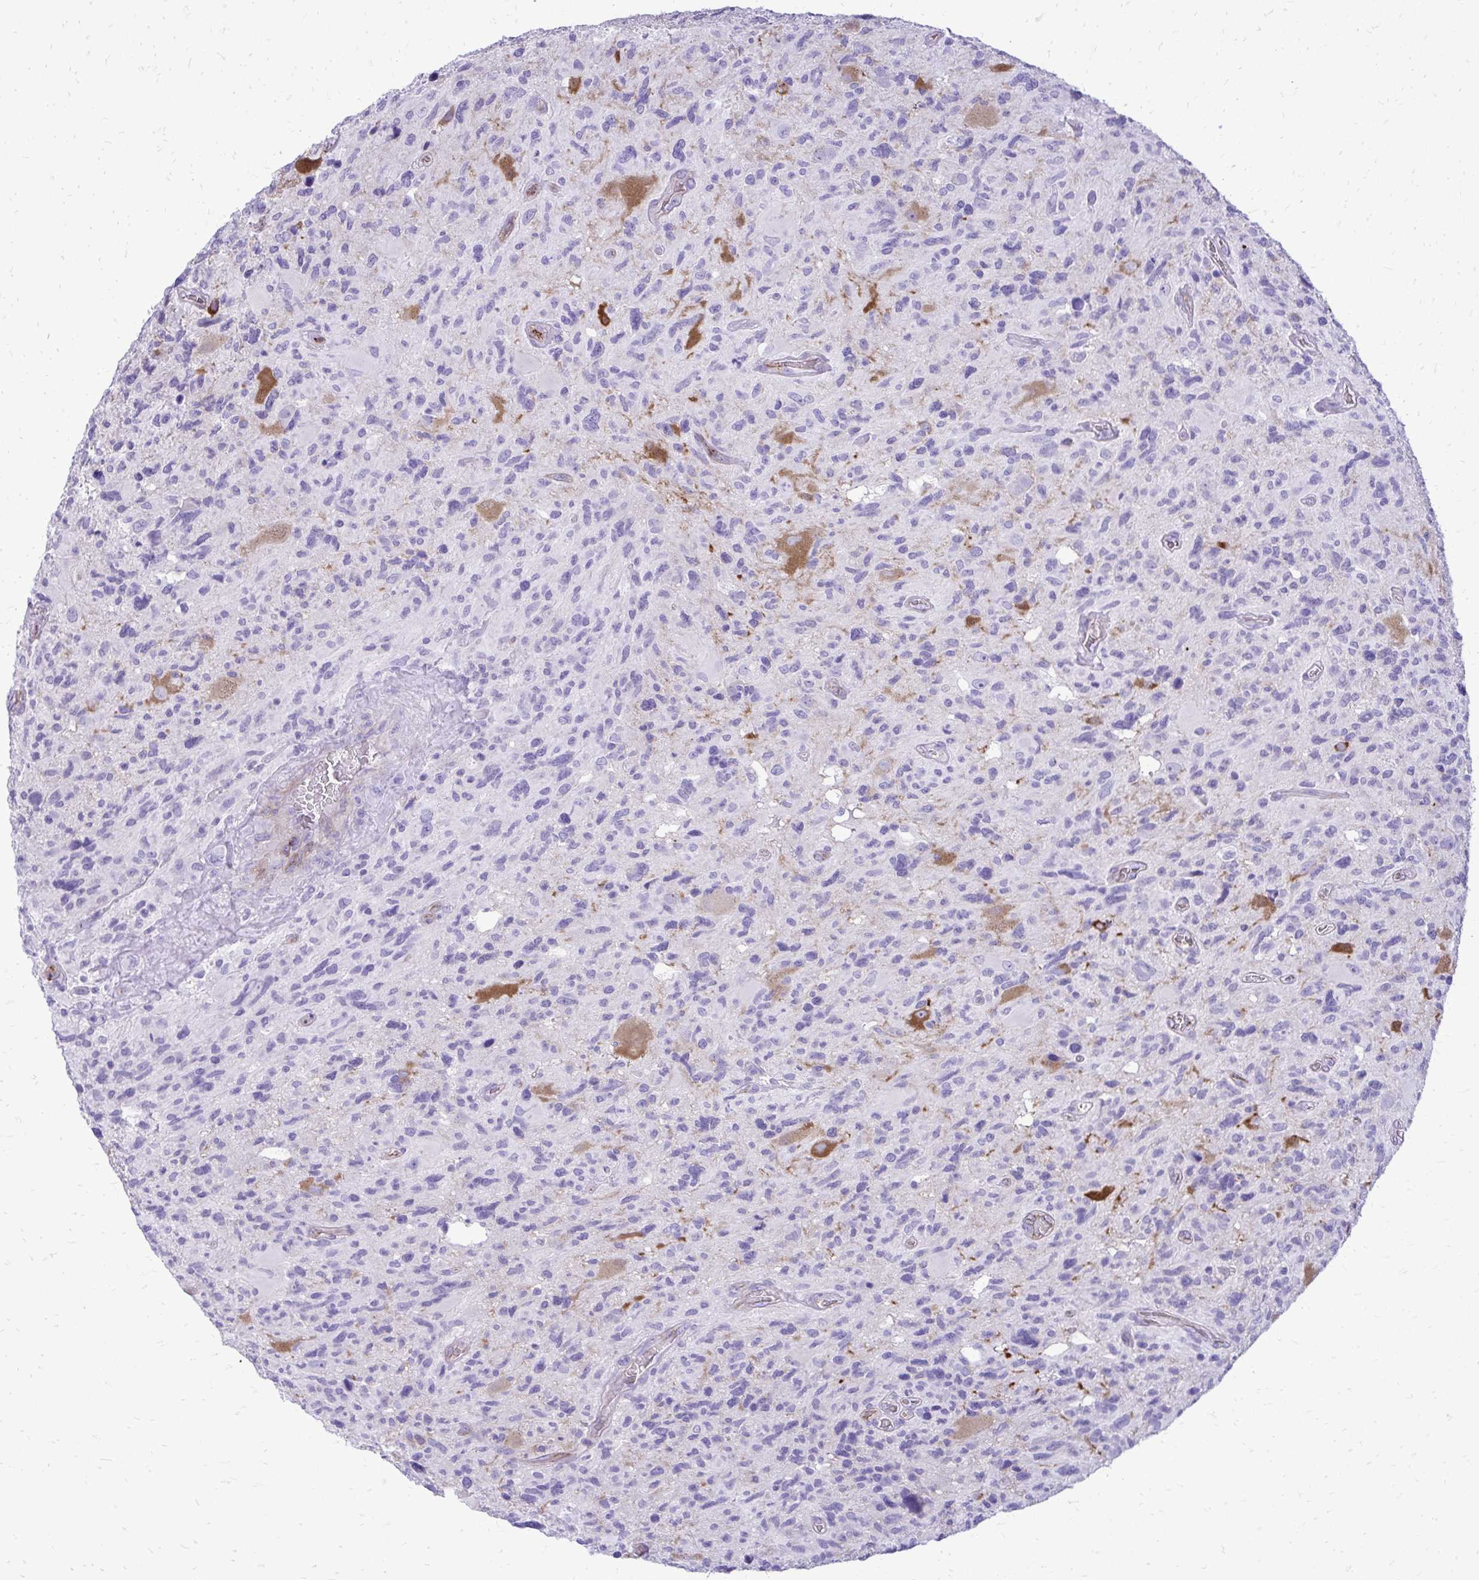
{"staining": {"intensity": "moderate", "quantity": "<25%", "location": "cytoplasmic/membranous"}, "tissue": "glioma", "cell_type": "Tumor cells", "image_type": "cancer", "snomed": [{"axis": "morphology", "description": "Glioma, malignant, High grade"}, {"axis": "topography", "description": "Brain"}], "caption": "There is low levels of moderate cytoplasmic/membranous expression in tumor cells of malignant glioma (high-grade), as demonstrated by immunohistochemical staining (brown color).", "gene": "PELI3", "patient": {"sex": "male", "age": 49}}